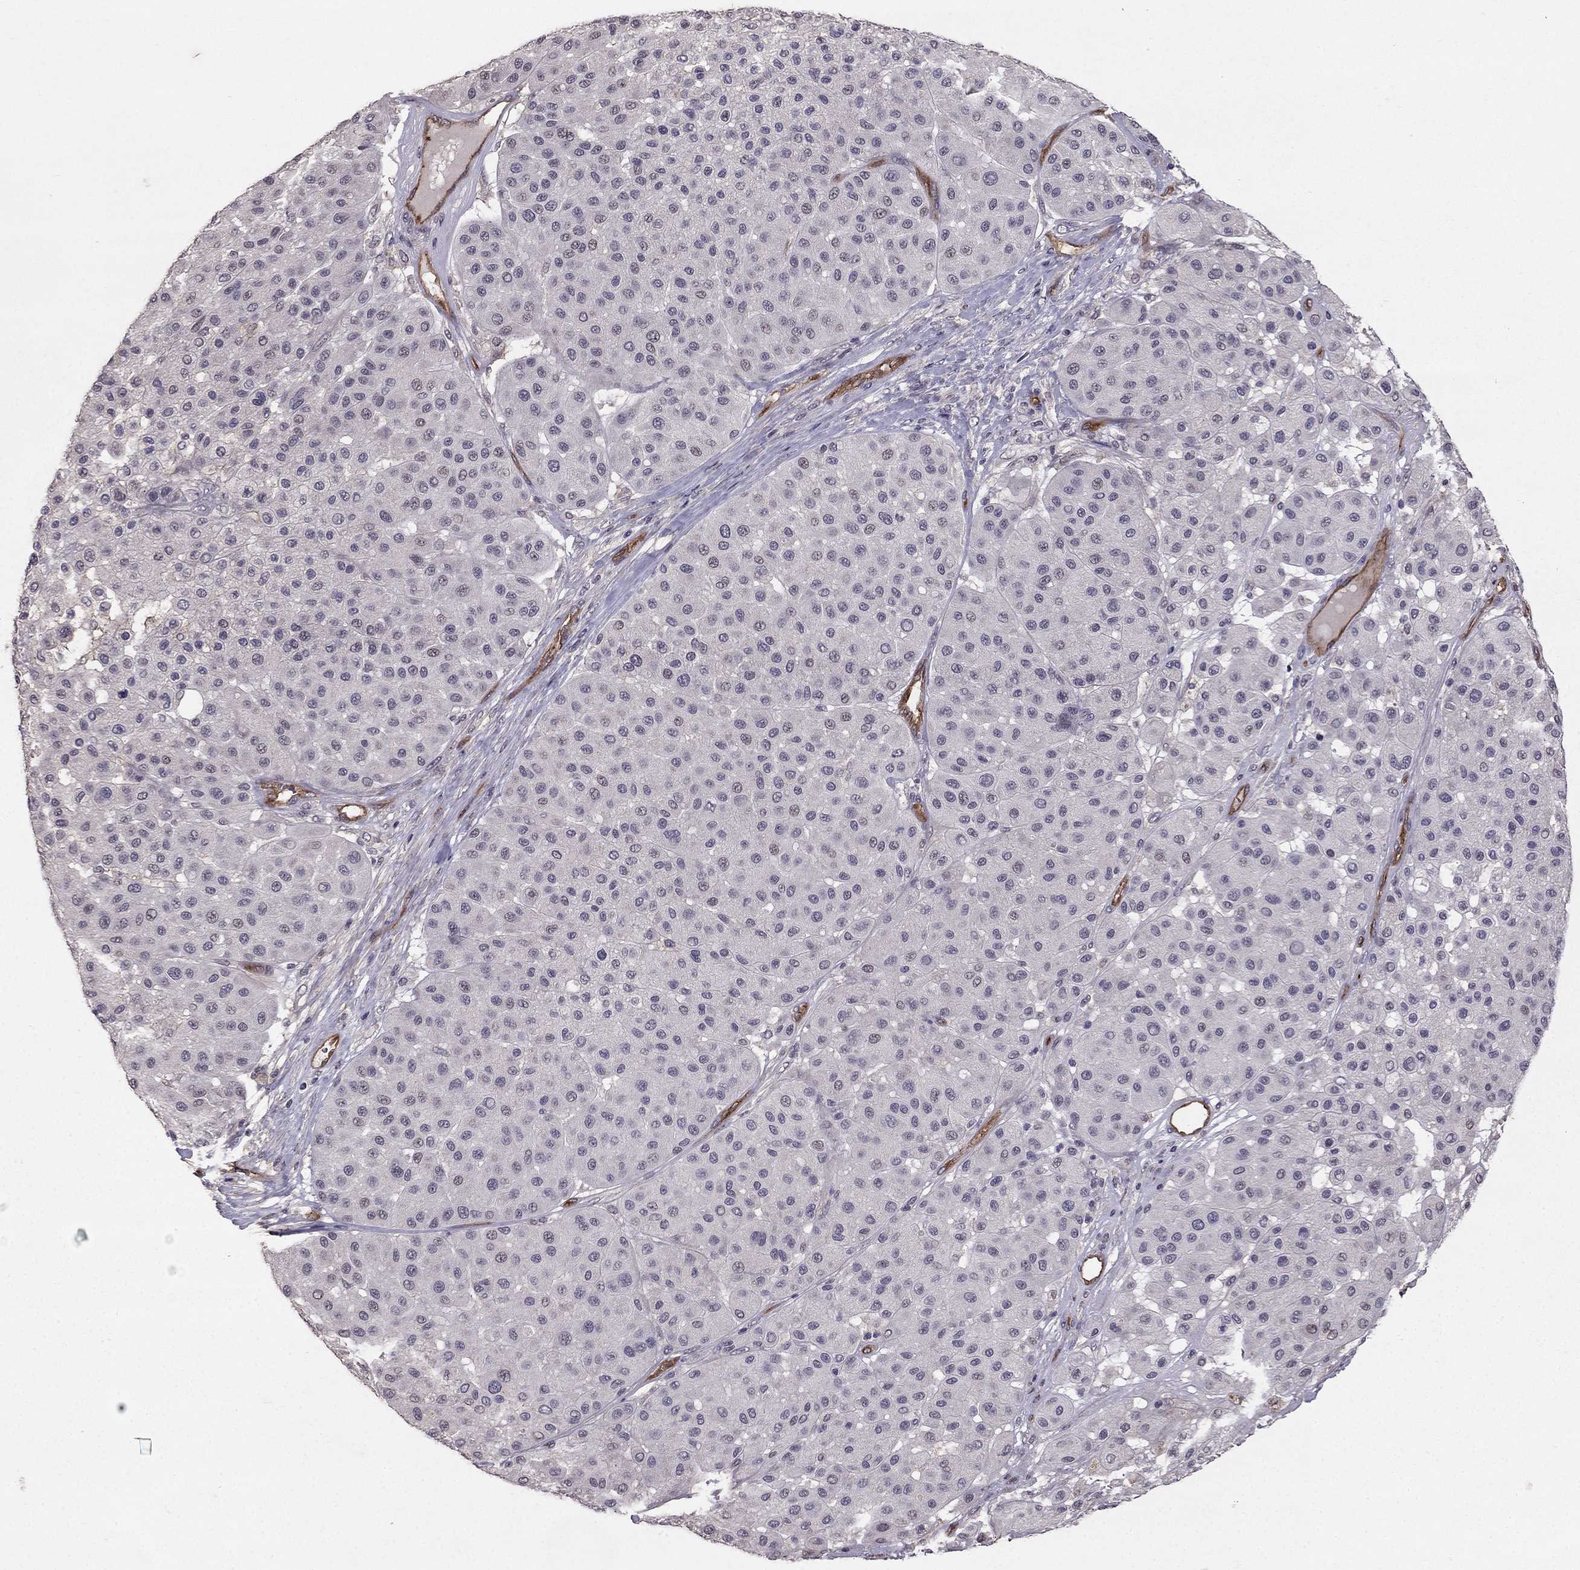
{"staining": {"intensity": "negative", "quantity": "none", "location": "none"}, "tissue": "melanoma", "cell_type": "Tumor cells", "image_type": "cancer", "snomed": [{"axis": "morphology", "description": "Malignant melanoma, Metastatic site"}, {"axis": "topography", "description": "Smooth muscle"}], "caption": "Immunohistochemistry (IHC) histopathology image of human malignant melanoma (metastatic site) stained for a protein (brown), which shows no expression in tumor cells. Brightfield microscopy of IHC stained with DAB (brown) and hematoxylin (blue), captured at high magnification.", "gene": "RASIP1", "patient": {"sex": "male", "age": 41}}